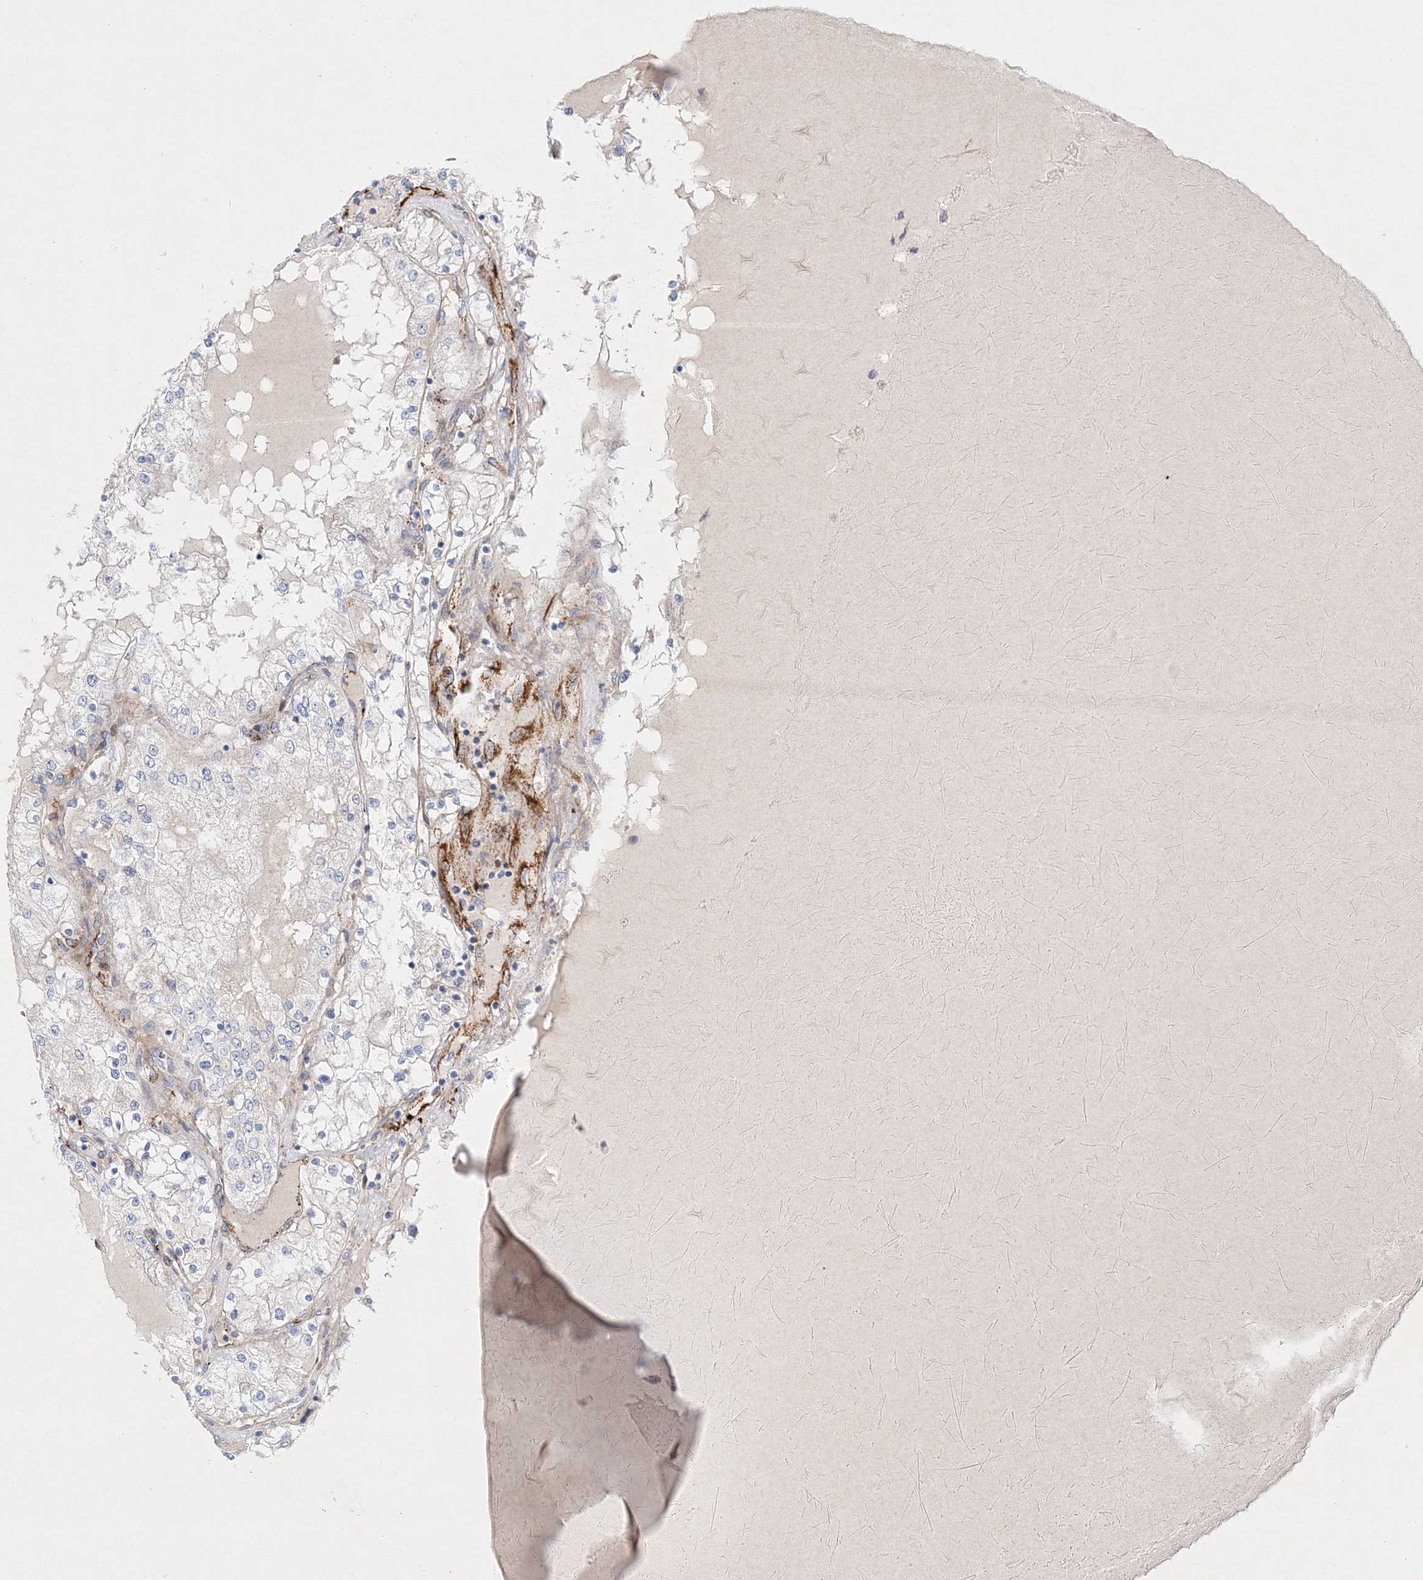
{"staining": {"intensity": "negative", "quantity": "none", "location": "none"}, "tissue": "renal cancer", "cell_type": "Tumor cells", "image_type": "cancer", "snomed": [{"axis": "morphology", "description": "Adenocarcinoma, NOS"}, {"axis": "topography", "description": "Kidney"}], "caption": "Tumor cells show no significant staining in renal adenocarcinoma.", "gene": "ZFYVE16", "patient": {"sex": "male", "age": 68}}